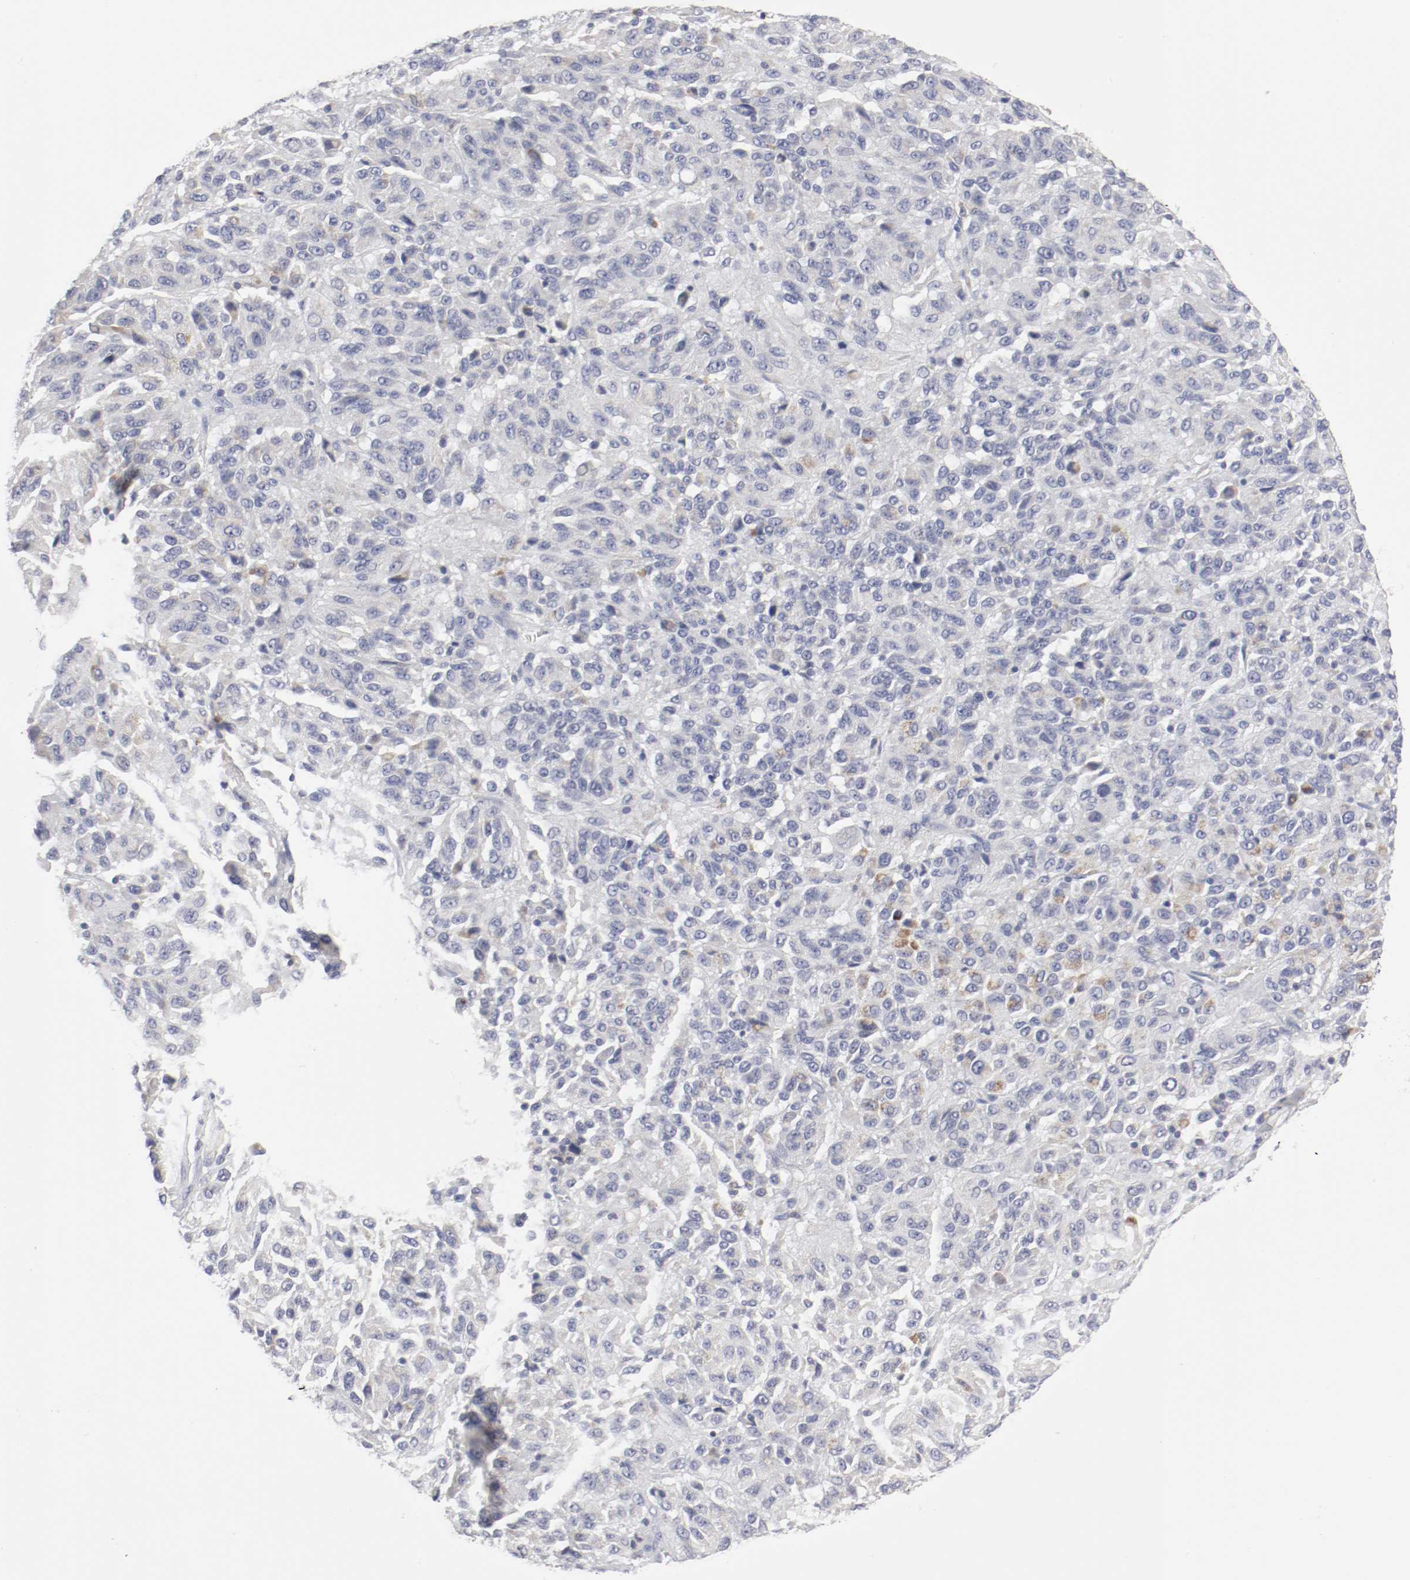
{"staining": {"intensity": "weak", "quantity": "<25%", "location": "cytoplasmic/membranous"}, "tissue": "melanoma", "cell_type": "Tumor cells", "image_type": "cancer", "snomed": [{"axis": "morphology", "description": "Malignant melanoma, Metastatic site"}, {"axis": "topography", "description": "Lung"}], "caption": "IHC of human malignant melanoma (metastatic site) shows no positivity in tumor cells.", "gene": "ITGAX", "patient": {"sex": "male", "age": 64}}